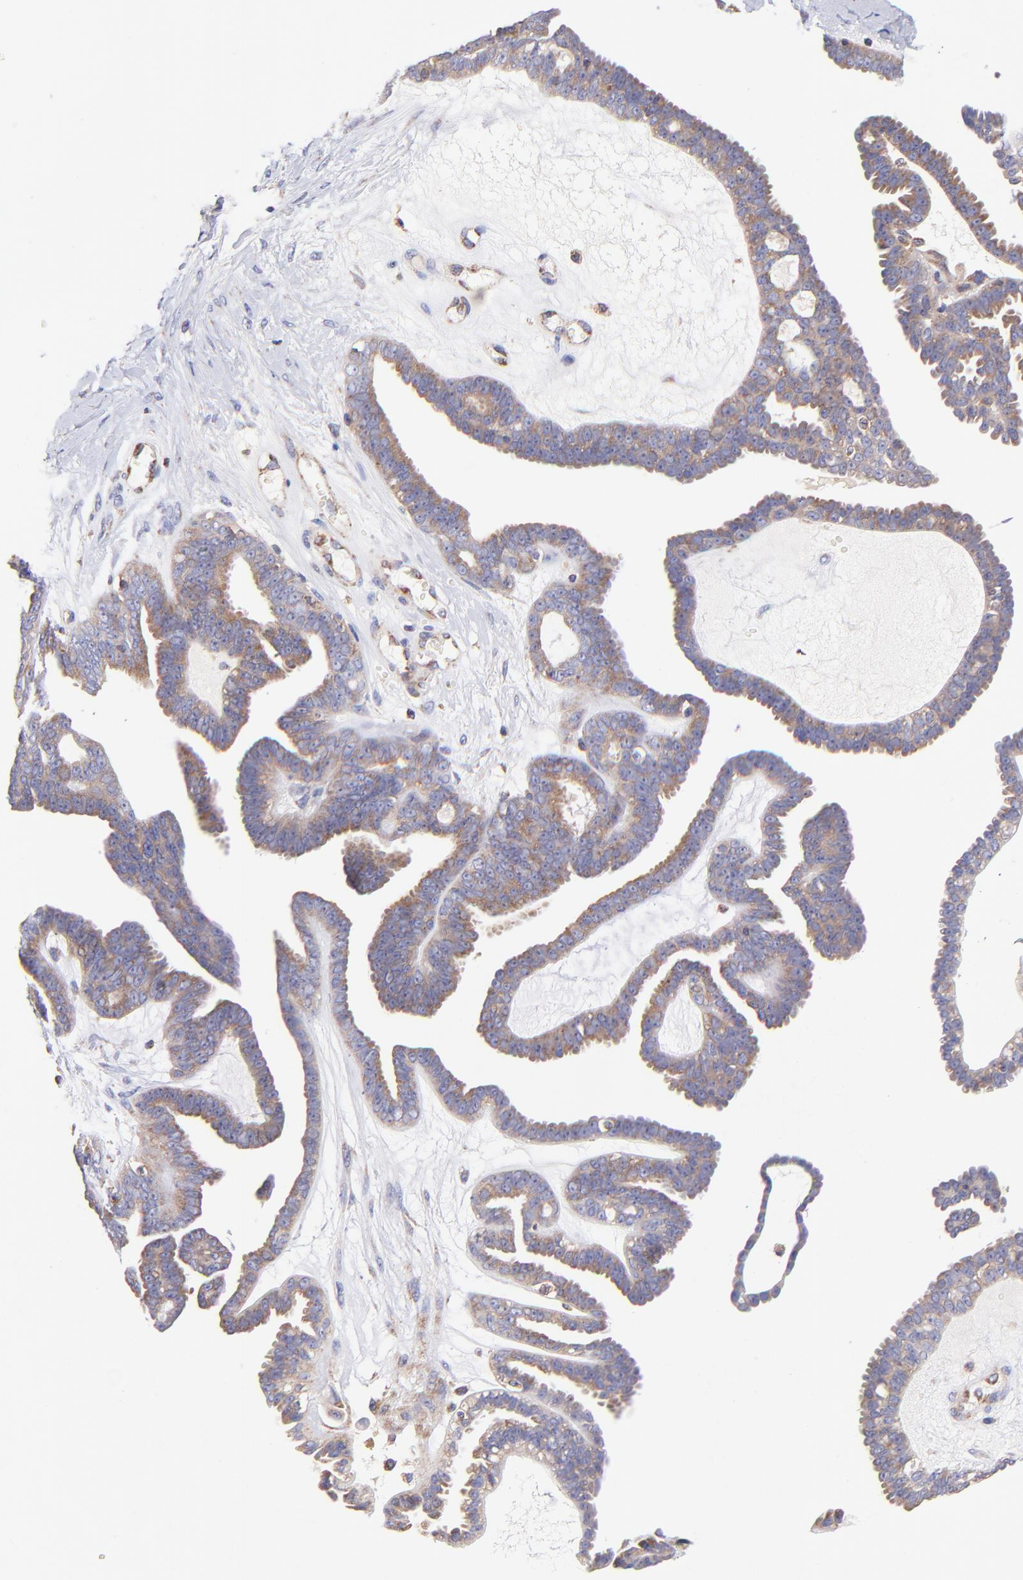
{"staining": {"intensity": "weak", "quantity": ">75%", "location": "cytoplasmic/membranous"}, "tissue": "ovarian cancer", "cell_type": "Tumor cells", "image_type": "cancer", "snomed": [{"axis": "morphology", "description": "Cystadenocarcinoma, serous, NOS"}, {"axis": "topography", "description": "Ovary"}], "caption": "An image of human serous cystadenocarcinoma (ovarian) stained for a protein shows weak cytoplasmic/membranous brown staining in tumor cells. (DAB IHC, brown staining for protein, blue staining for nuclei).", "gene": "PREX1", "patient": {"sex": "female", "age": 71}}